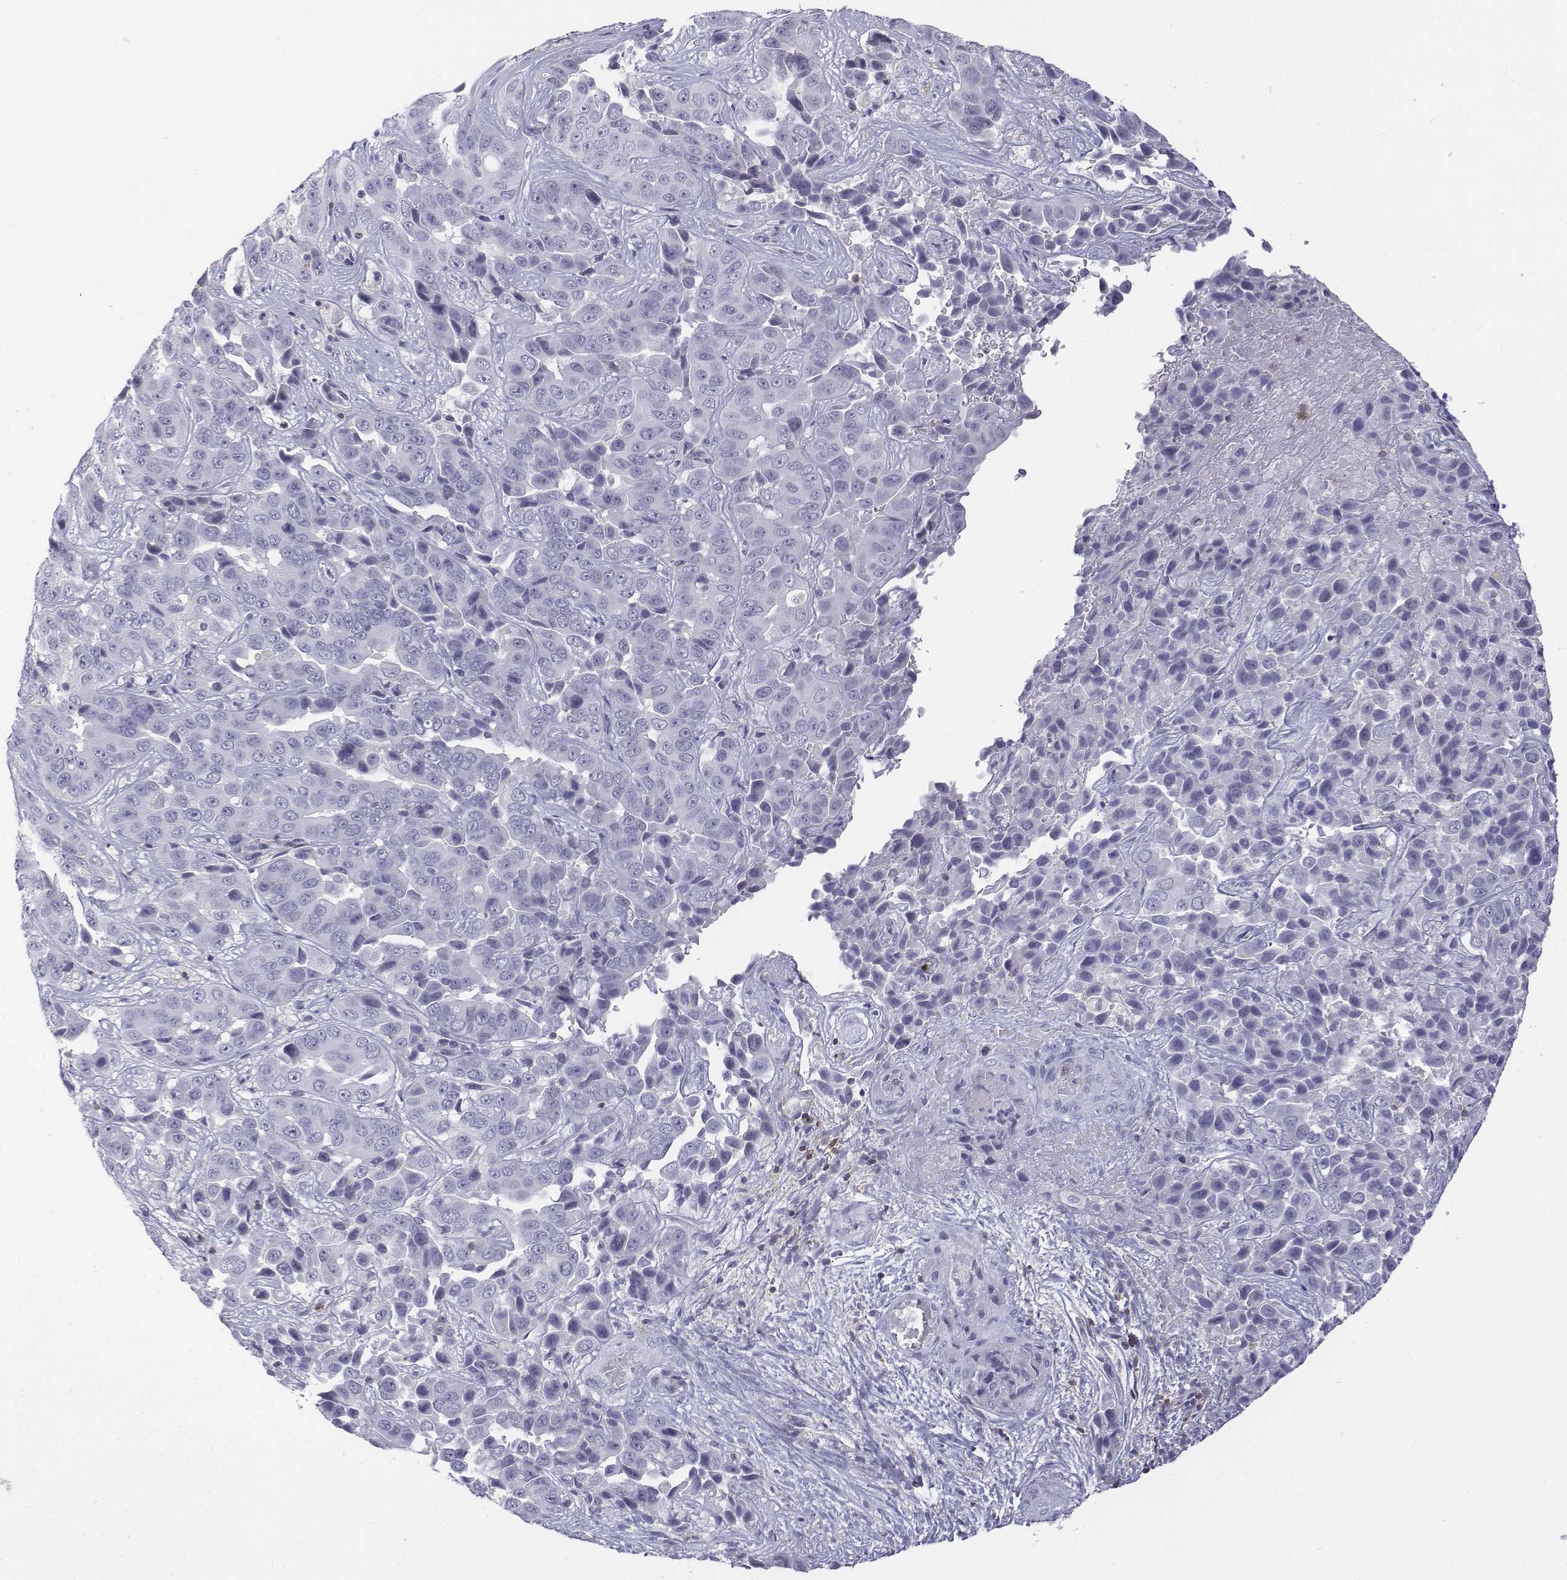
{"staining": {"intensity": "negative", "quantity": "none", "location": "none"}, "tissue": "liver cancer", "cell_type": "Tumor cells", "image_type": "cancer", "snomed": [{"axis": "morphology", "description": "Cholangiocarcinoma"}, {"axis": "topography", "description": "Liver"}], "caption": "Immunohistochemistry photomicrograph of neoplastic tissue: human liver cancer (cholangiocarcinoma) stained with DAB (3,3'-diaminobenzidine) exhibits no significant protein staining in tumor cells.", "gene": "CD3E", "patient": {"sex": "female", "age": 52}}